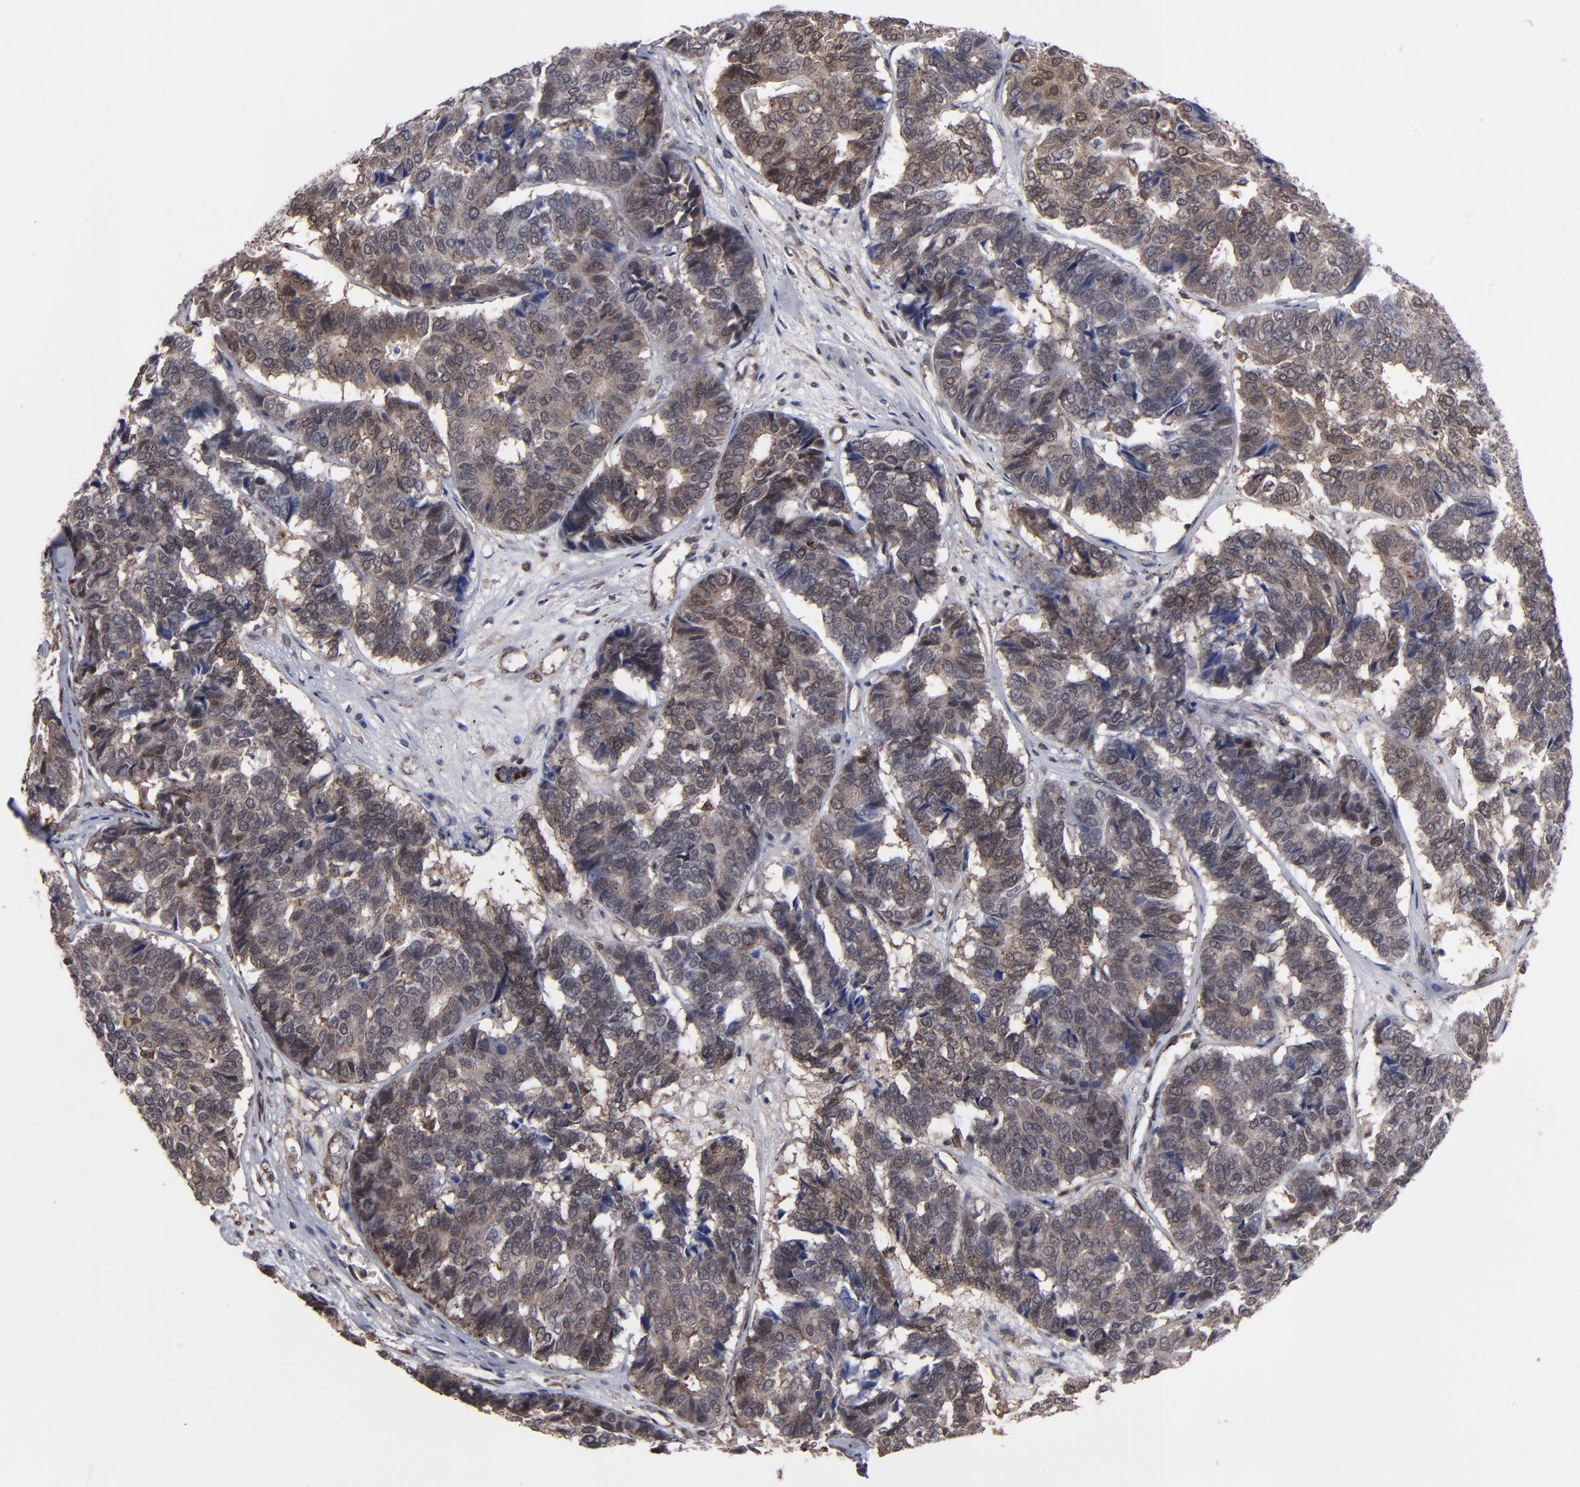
{"staining": {"intensity": "moderate", "quantity": ">75%", "location": "cytoplasmic/membranous,nuclear"}, "tissue": "pancreatic cancer", "cell_type": "Tumor cells", "image_type": "cancer", "snomed": [{"axis": "morphology", "description": "Adenocarcinoma, NOS"}, {"axis": "topography", "description": "Pancreas"}], "caption": "Immunohistochemical staining of adenocarcinoma (pancreatic) reveals medium levels of moderate cytoplasmic/membranous and nuclear protein positivity in approximately >75% of tumor cells.", "gene": "KIAA2026", "patient": {"sex": "male", "age": 50}}